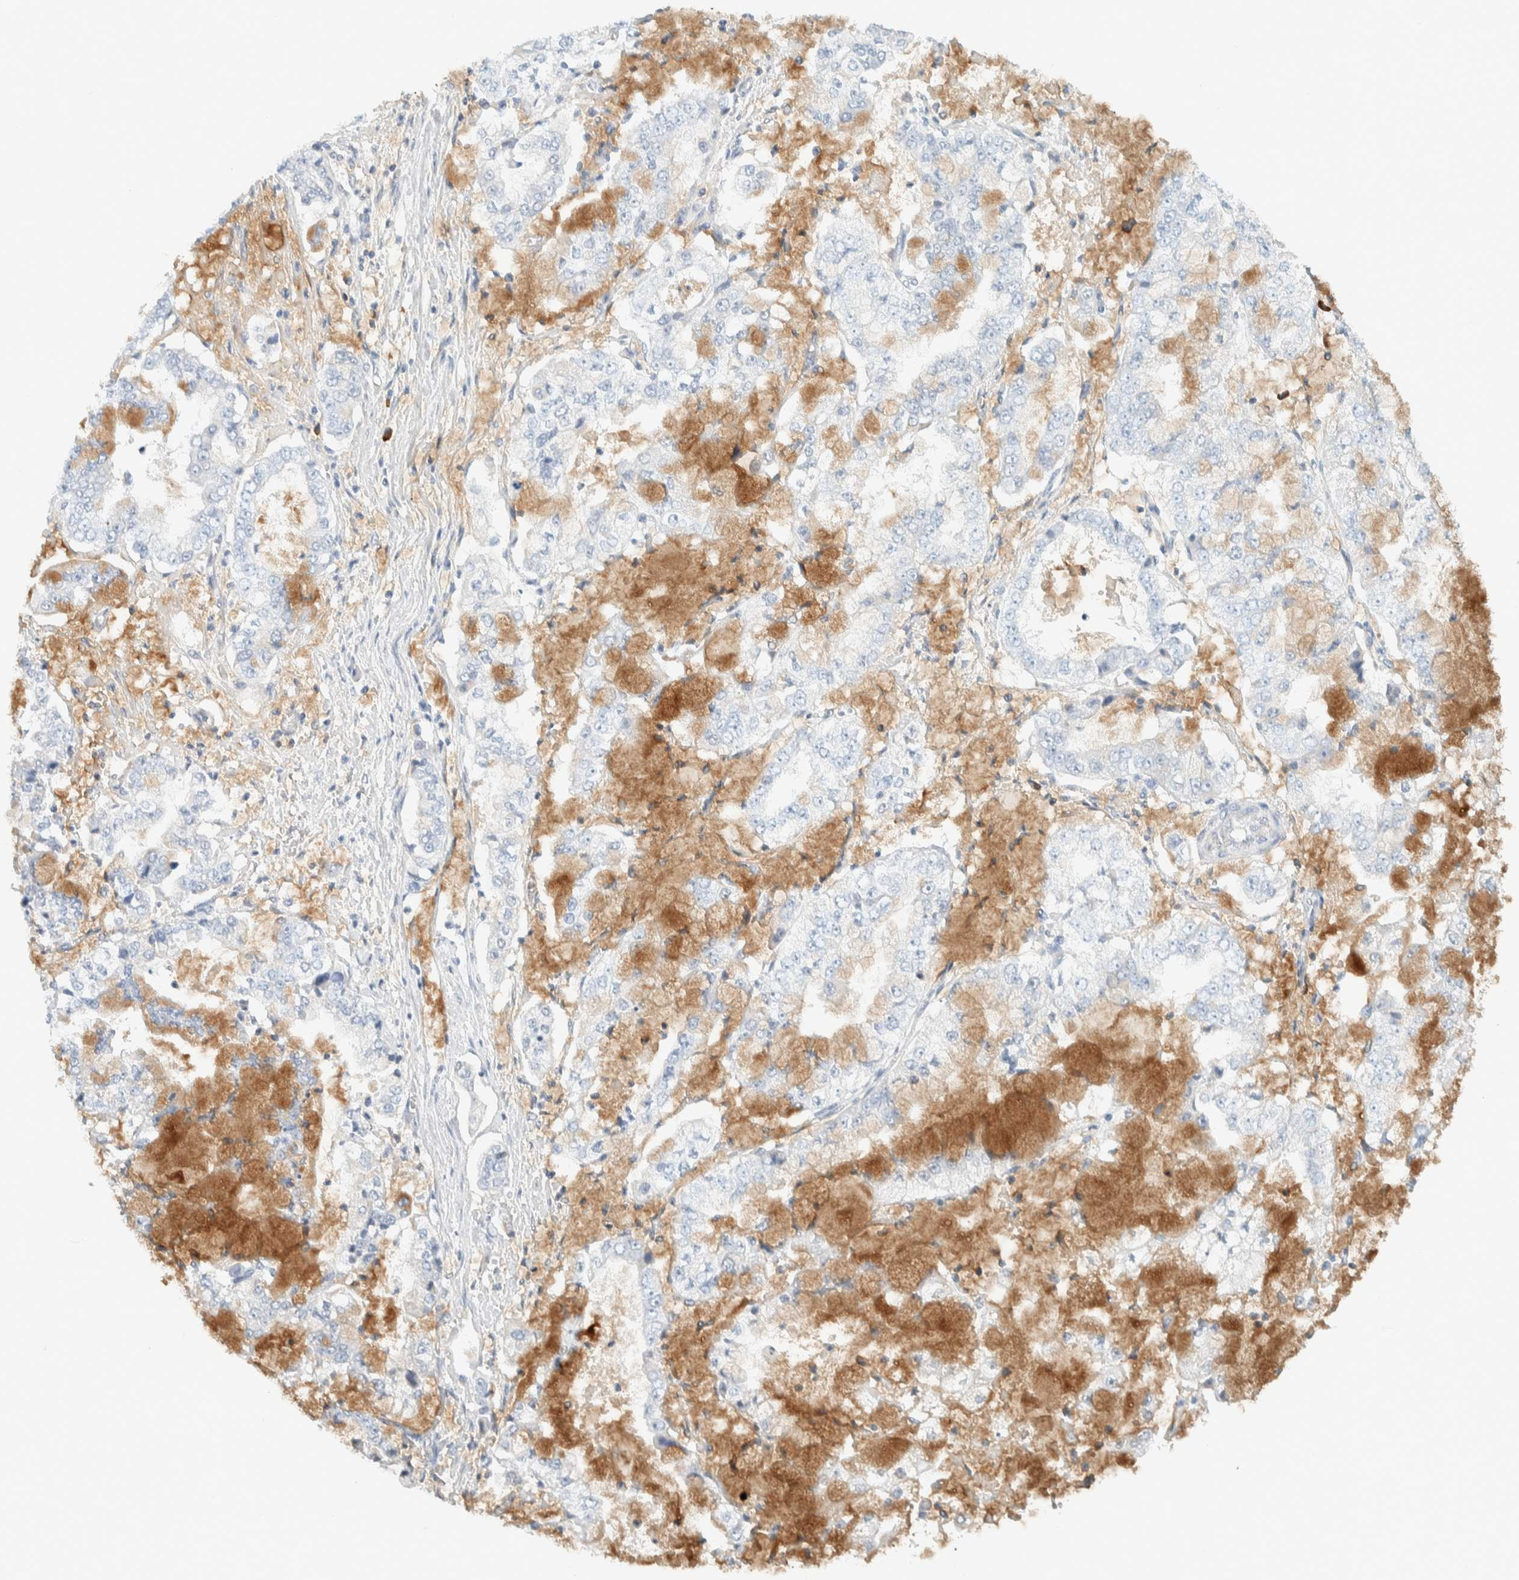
{"staining": {"intensity": "moderate", "quantity": "<25%", "location": "cytoplasmic/membranous"}, "tissue": "stomach cancer", "cell_type": "Tumor cells", "image_type": "cancer", "snomed": [{"axis": "morphology", "description": "Adenocarcinoma, NOS"}, {"axis": "topography", "description": "Stomach"}], "caption": "Stomach cancer stained for a protein (brown) shows moderate cytoplasmic/membranous positive expression in approximately <25% of tumor cells.", "gene": "ARHGAP27", "patient": {"sex": "male", "age": 76}}